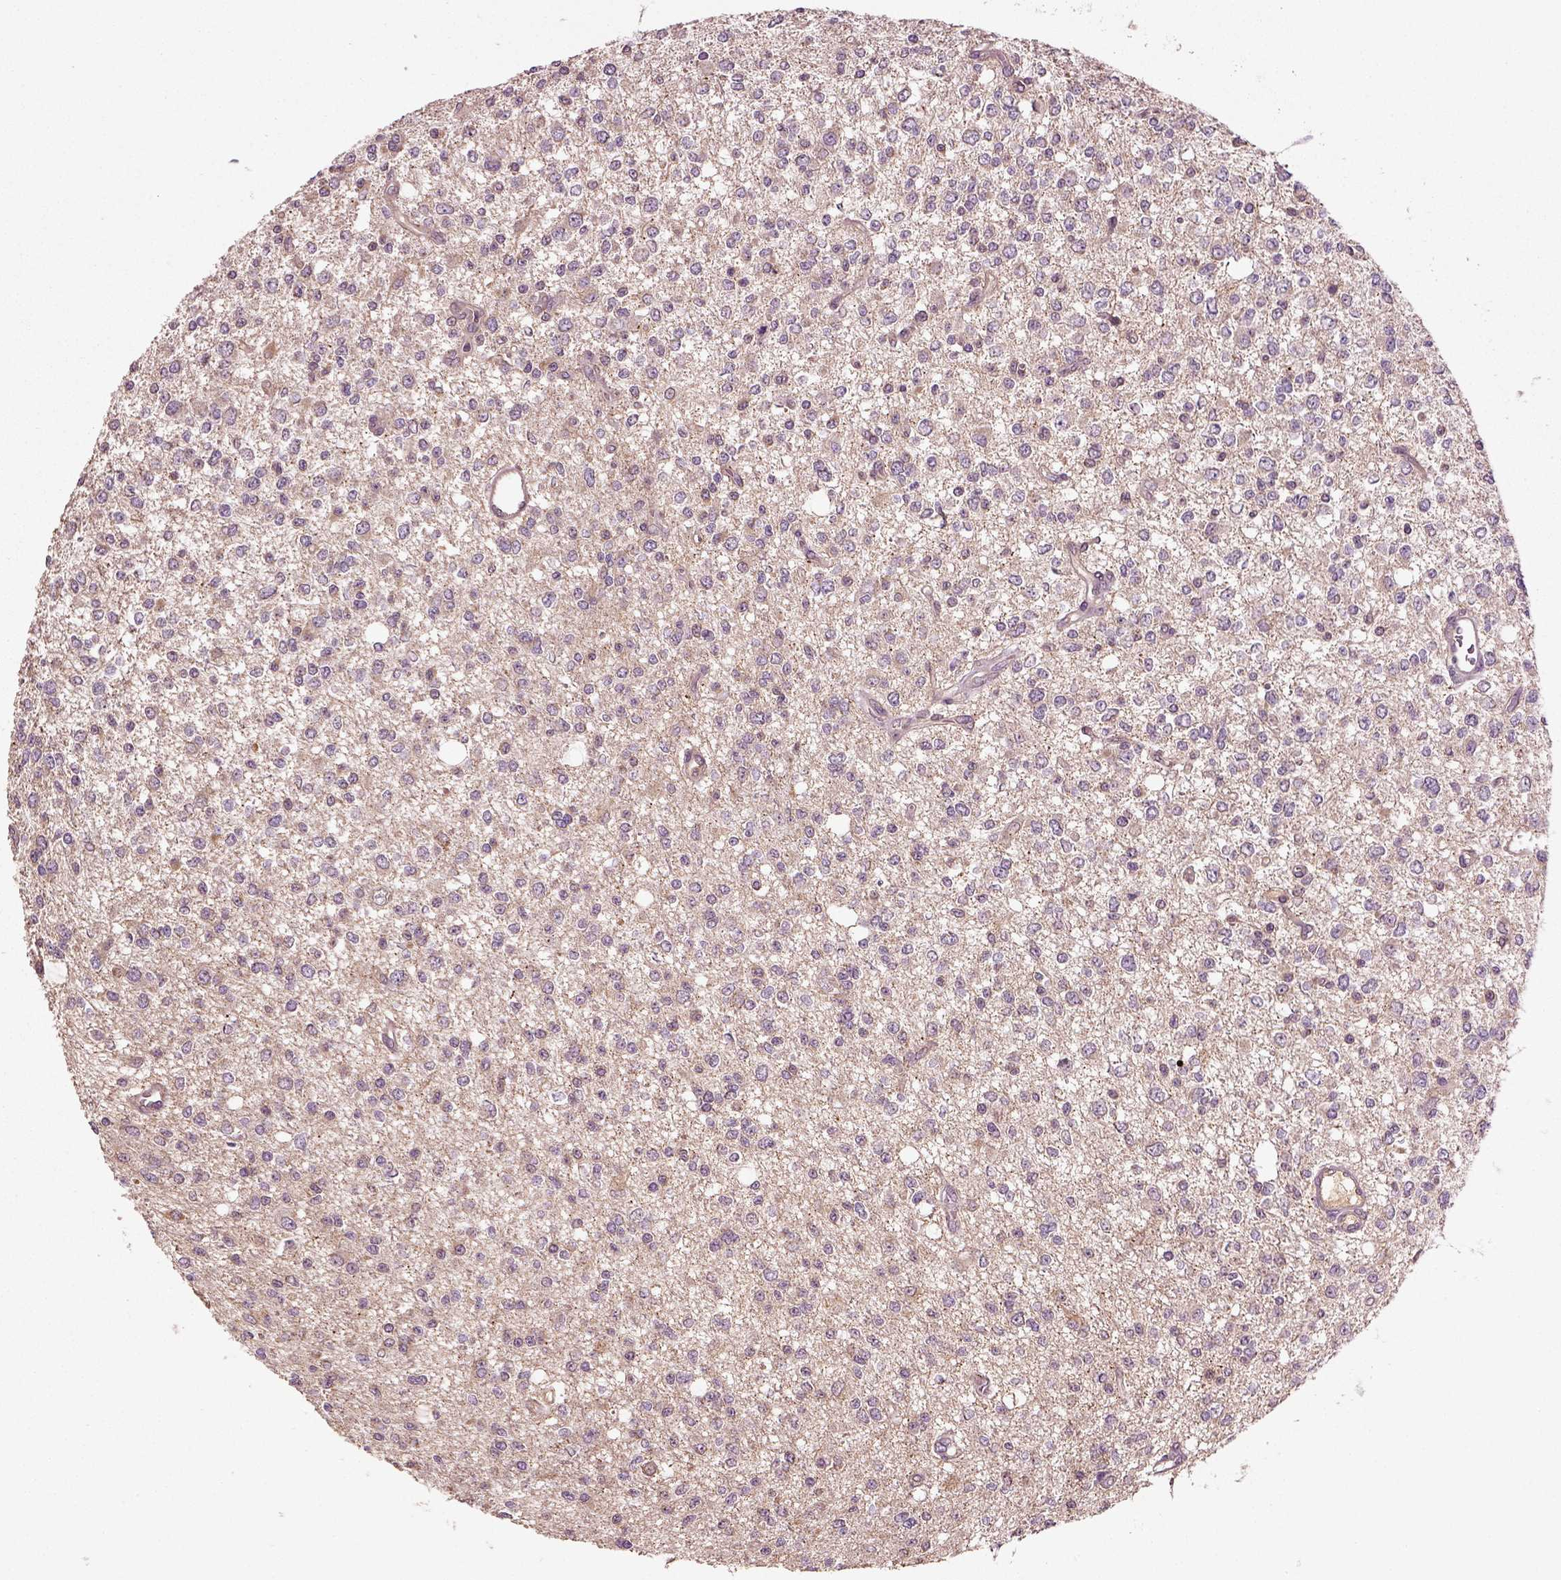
{"staining": {"intensity": "negative", "quantity": "none", "location": "none"}, "tissue": "glioma", "cell_type": "Tumor cells", "image_type": "cancer", "snomed": [{"axis": "morphology", "description": "Glioma, malignant, Low grade"}, {"axis": "topography", "description": "Brain"}], "caption": "Tumor cells show no significant protein staining in glioma.", "gene": "ERV3-1", "patient": {"sex": "male", "age": 67}}